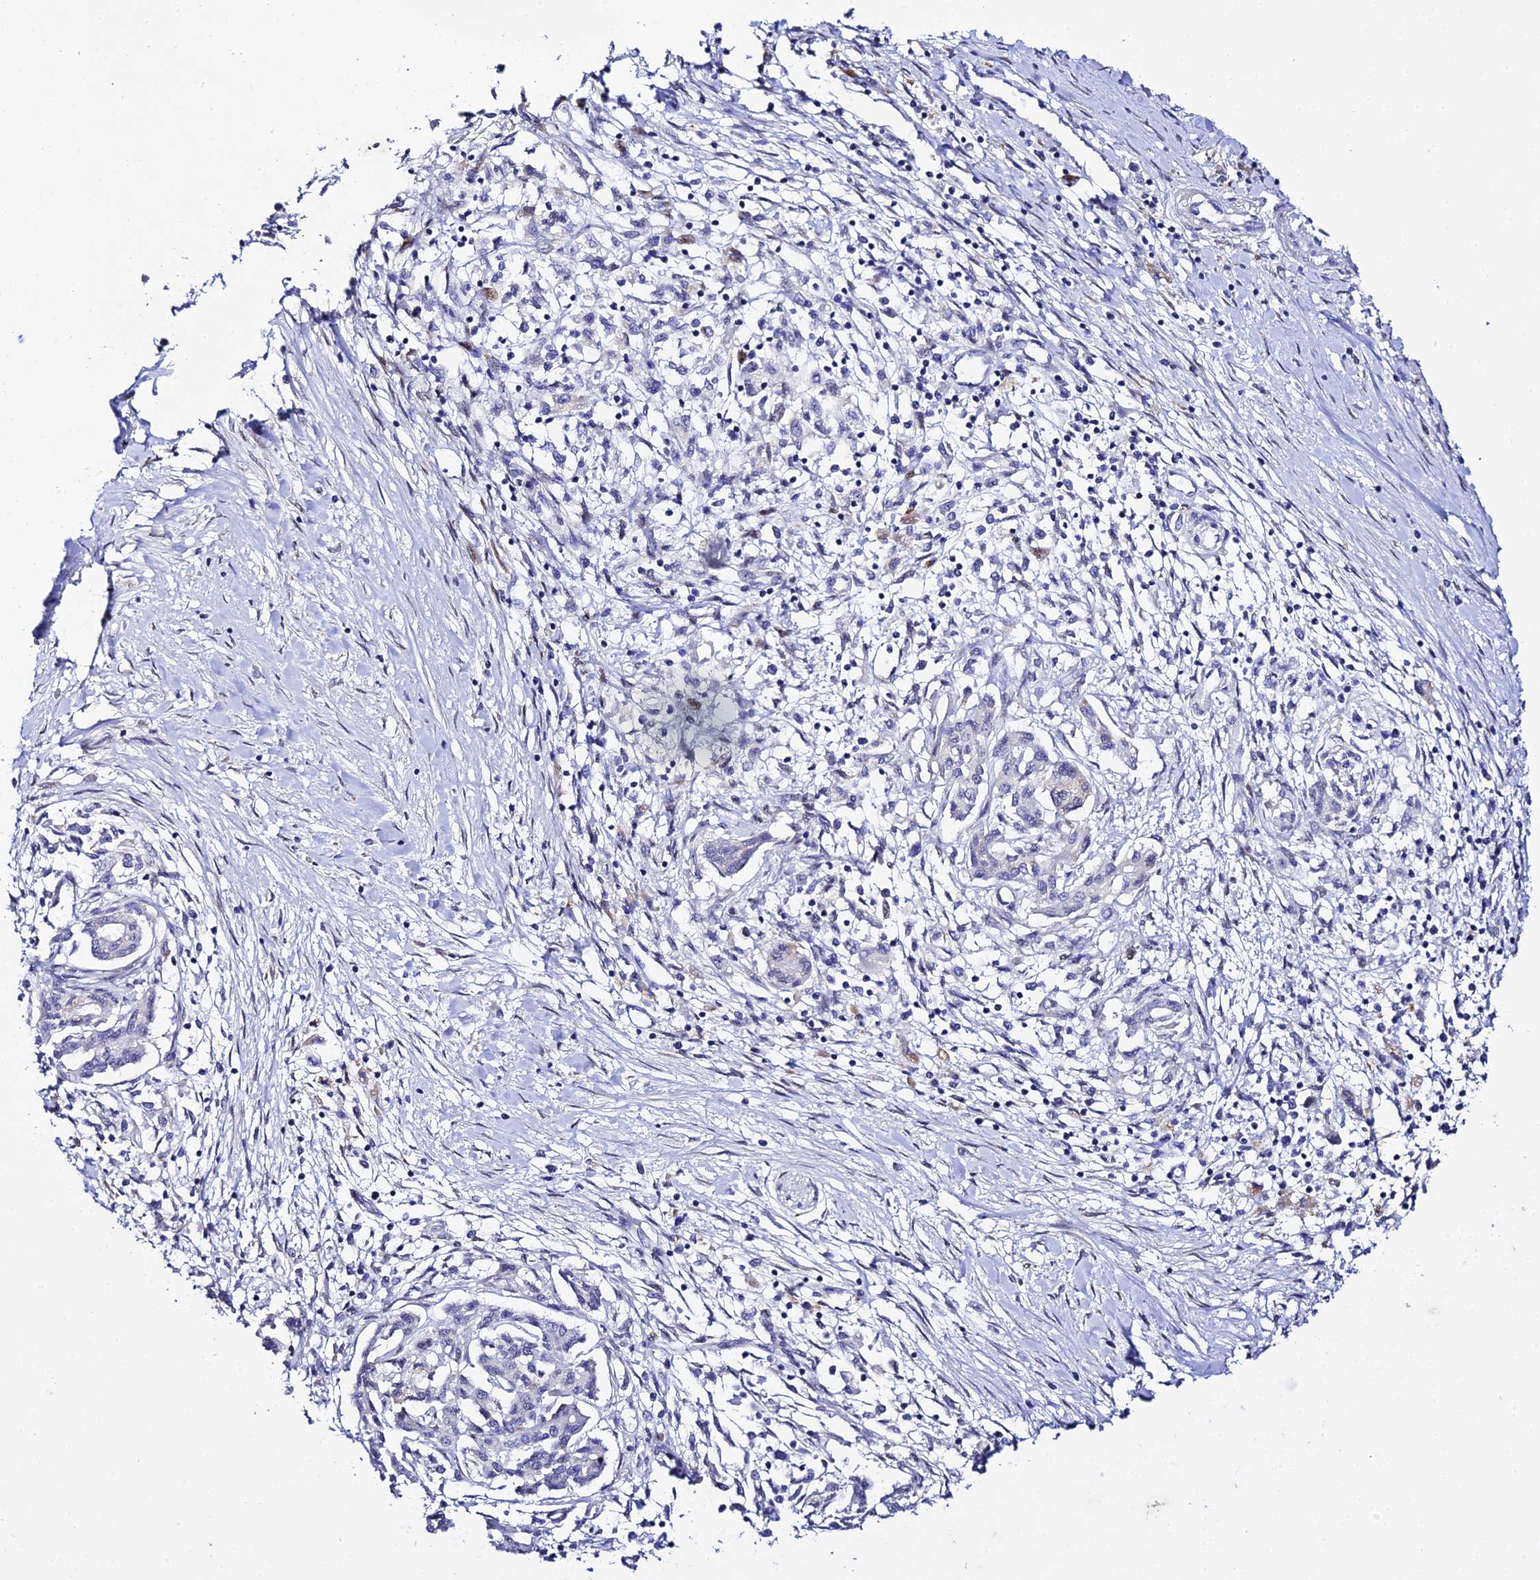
{"staining": {"intensity": "negative", "quantity": "none", "location": "none"}, "tissue": "pancreatic cancer", "cell_type": "Tumor cells", "image_type": "cancer", "snomed": [{"axis": "morphology", "description": "Adenocarcinoma, NOS"}, {"axis": "topography", "description": "Pancreas"}], "caption": "This image is of adenocarcinoma (pancreatic) stained with IHC to label a protein in brown with the nuclei are counter-stained blue. There is no positivity in tumor cells.", "gene": "POFUT2", "patient": {"sex": "female", "age": 50}}